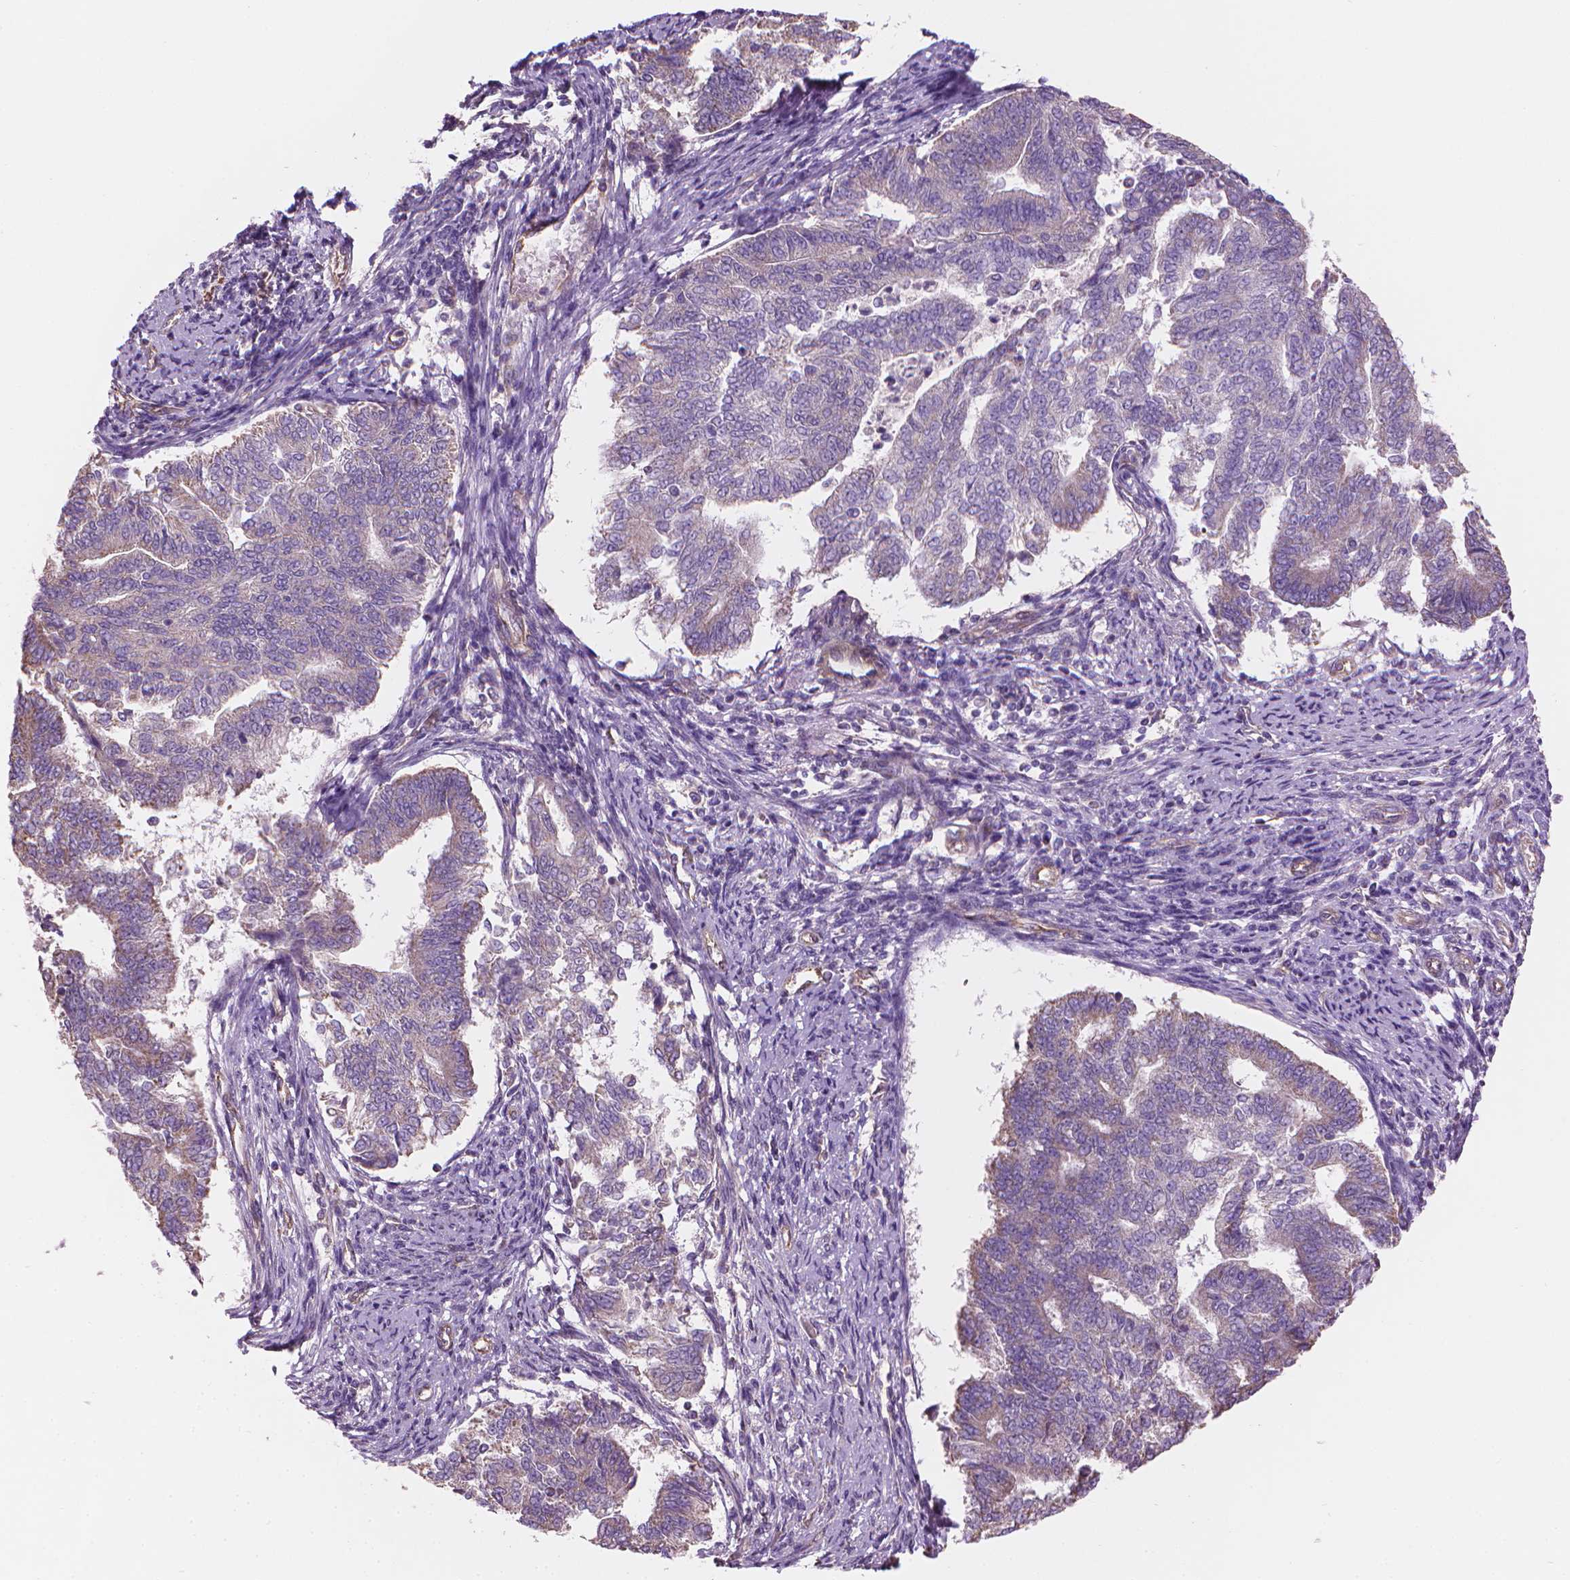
{"staining": {"intensity": "weak", "quantity": "<25%", "location": "cytoplasmic/membranous"}, "tissue": "endometrial cancer", "cell_type": "Tumor cells", "image_type": "cancer", "snomed": [{"axis": "morphology", "description": "Adenocarcinoma, NOS"}, {"axis": "topography", "description": "Endometrium"}], "caption": "Micrograph shows no protein expression in tumor cells of endometrial adenocarcinoma tissue. (Immunohistochemistry, brightfield microscopy, high magnification).", "gene": "TTC29", "patient": {"sex": "female", "age": 65}}